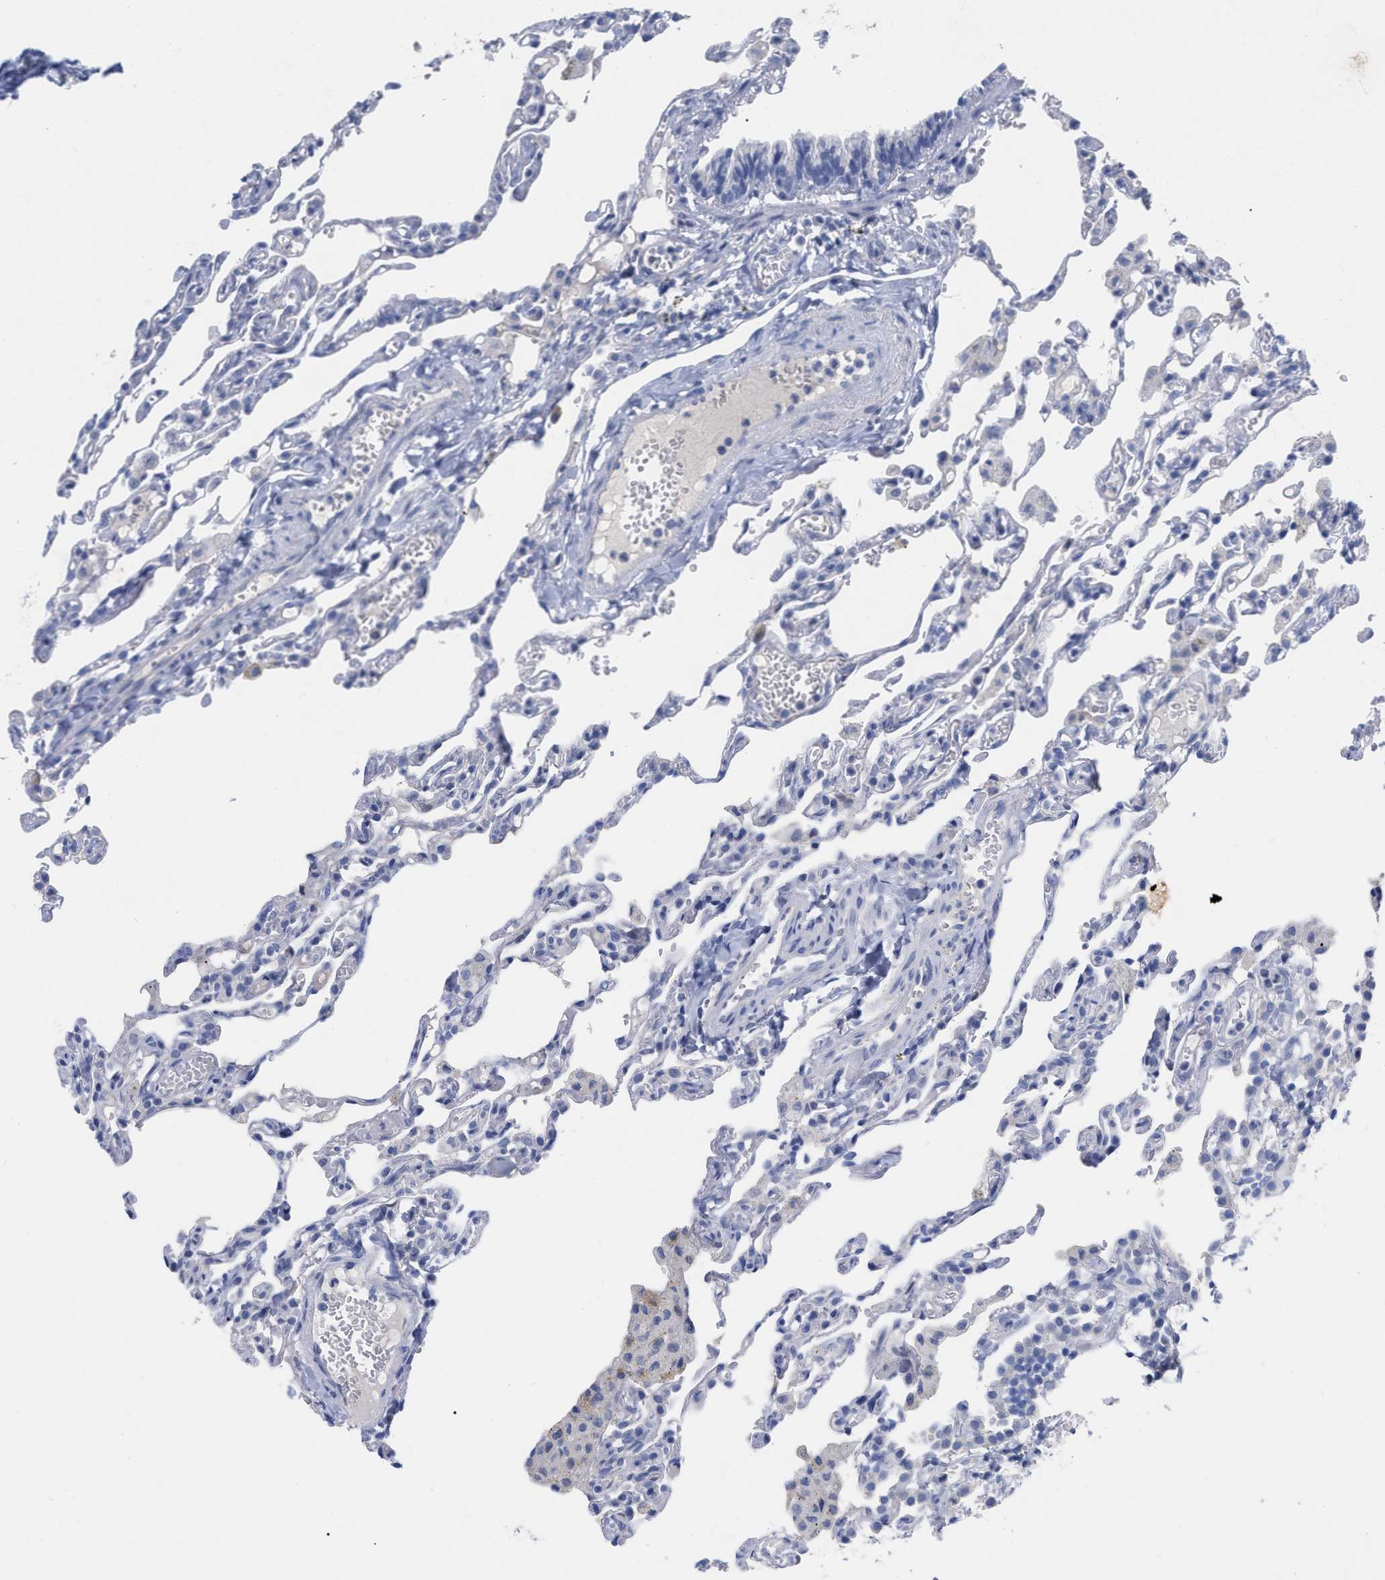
{"staining": {"intensity": "negative", "quantity": "none", "location": "none"}, "tissue": "lung", "cell_type": "Alveolar cells", "image_type": "normal", "snomed": [{"axis": "morphology", "description": "Normal tissue, NOS"}, {"axis": "topography", "description": "Lung"}], "caption": "DAB (3,3'-diaminobenzidine) immunohistochemical staining of benign human lung exhibits no significant expression in alveolar cells. (Immunohistochemistry, brightfield microscopy, high magnification).", "gene": "HAPLN1", "patient": {"sex": "male", "age": 21}}